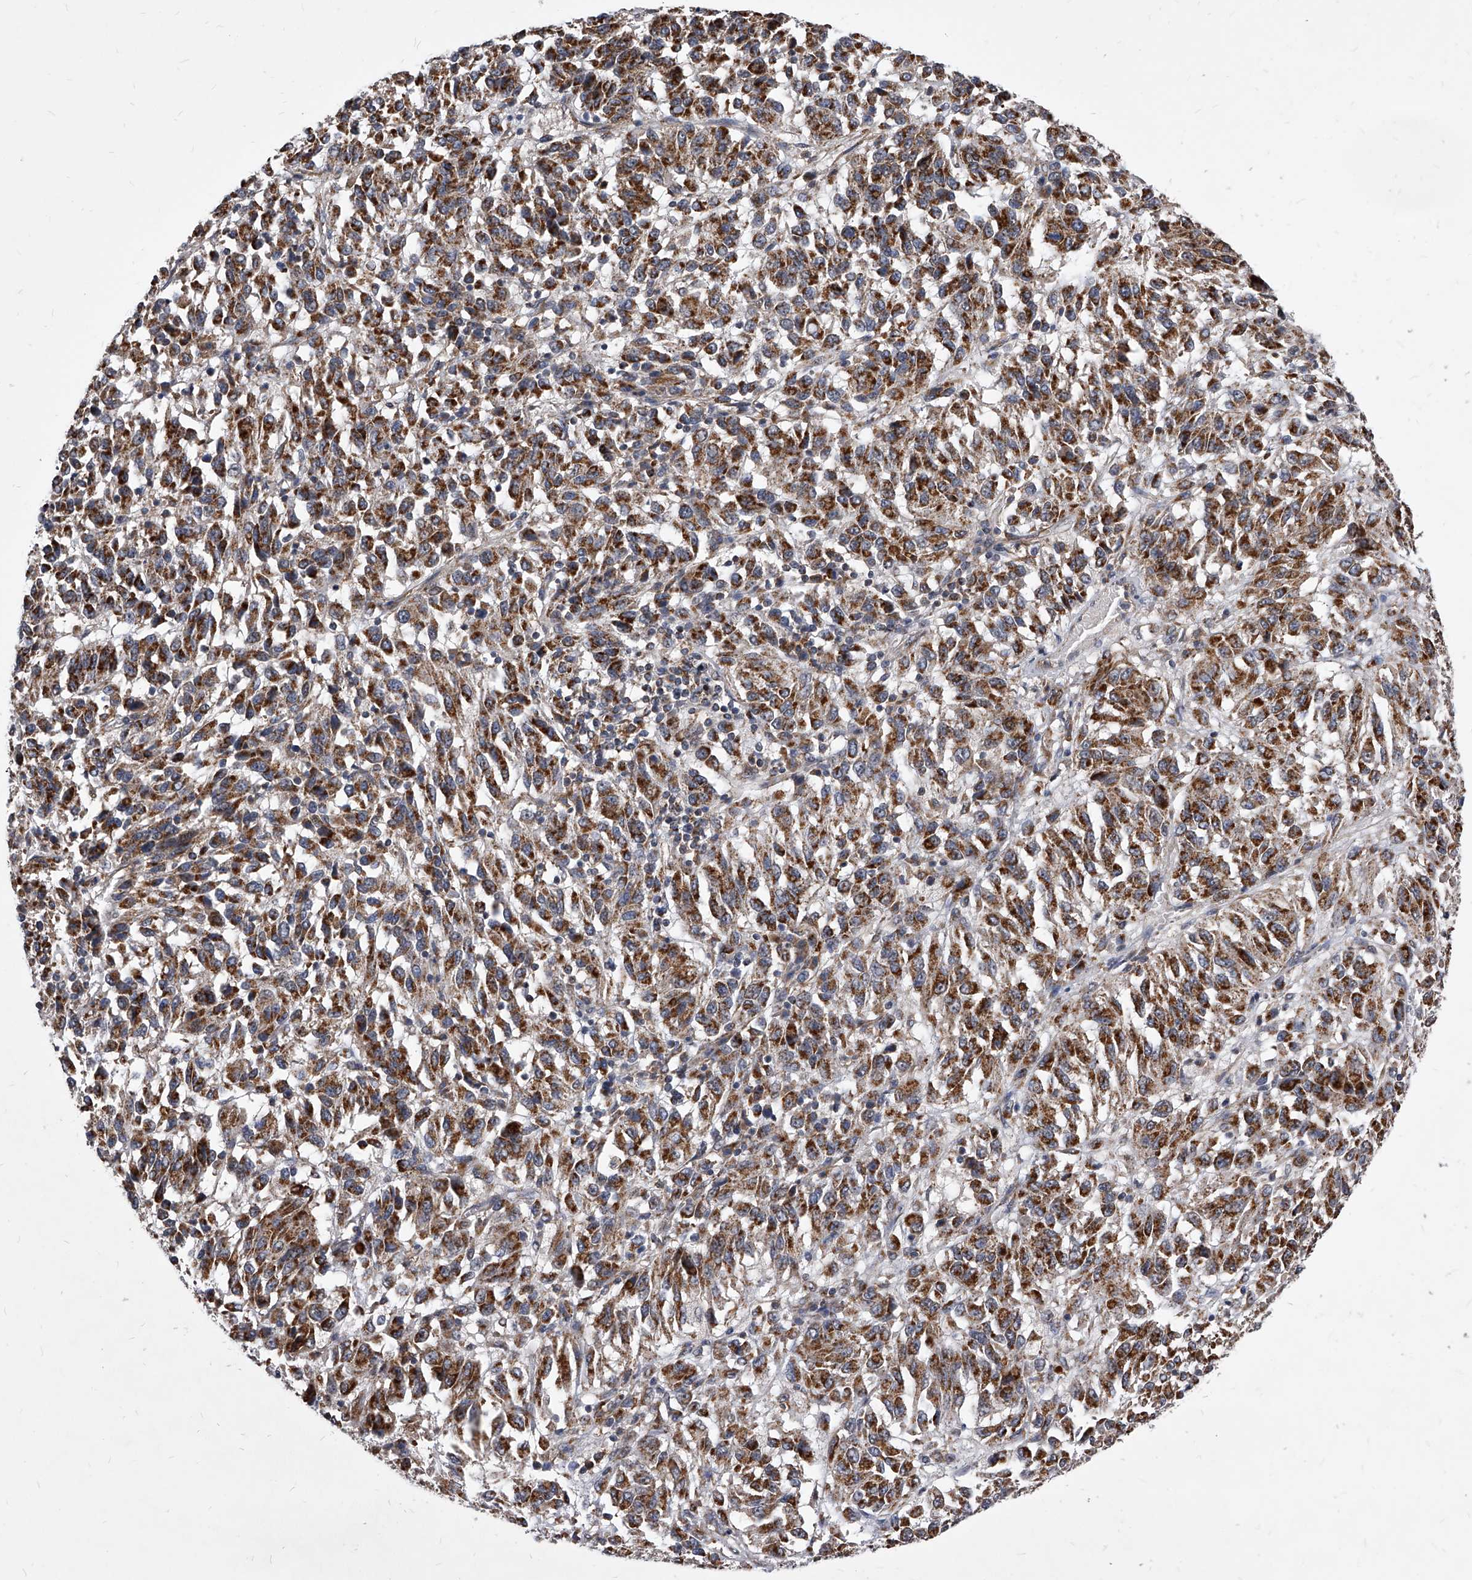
{"staining": {"intensity": "moderate", "quantity": ">75%", "location": "cytoplasmic/membranous"}, "tissue": "melanoma", "cell_type": "Tumor cells", "image_type": "cancer", "snomed": [{"axis": "morphology", "description": "Malignant melanoma, Metastatic site"}, {"axis": "topography", "description": "Lung"}], "caption": "Protein expression analysis of malignant melanoma (metastatic site) displays moderate cytoplasmic/membranous staining in about >75% of tumor cells.", "gene": "SOBP", "patient": {"sex": "male", "age": 64}}